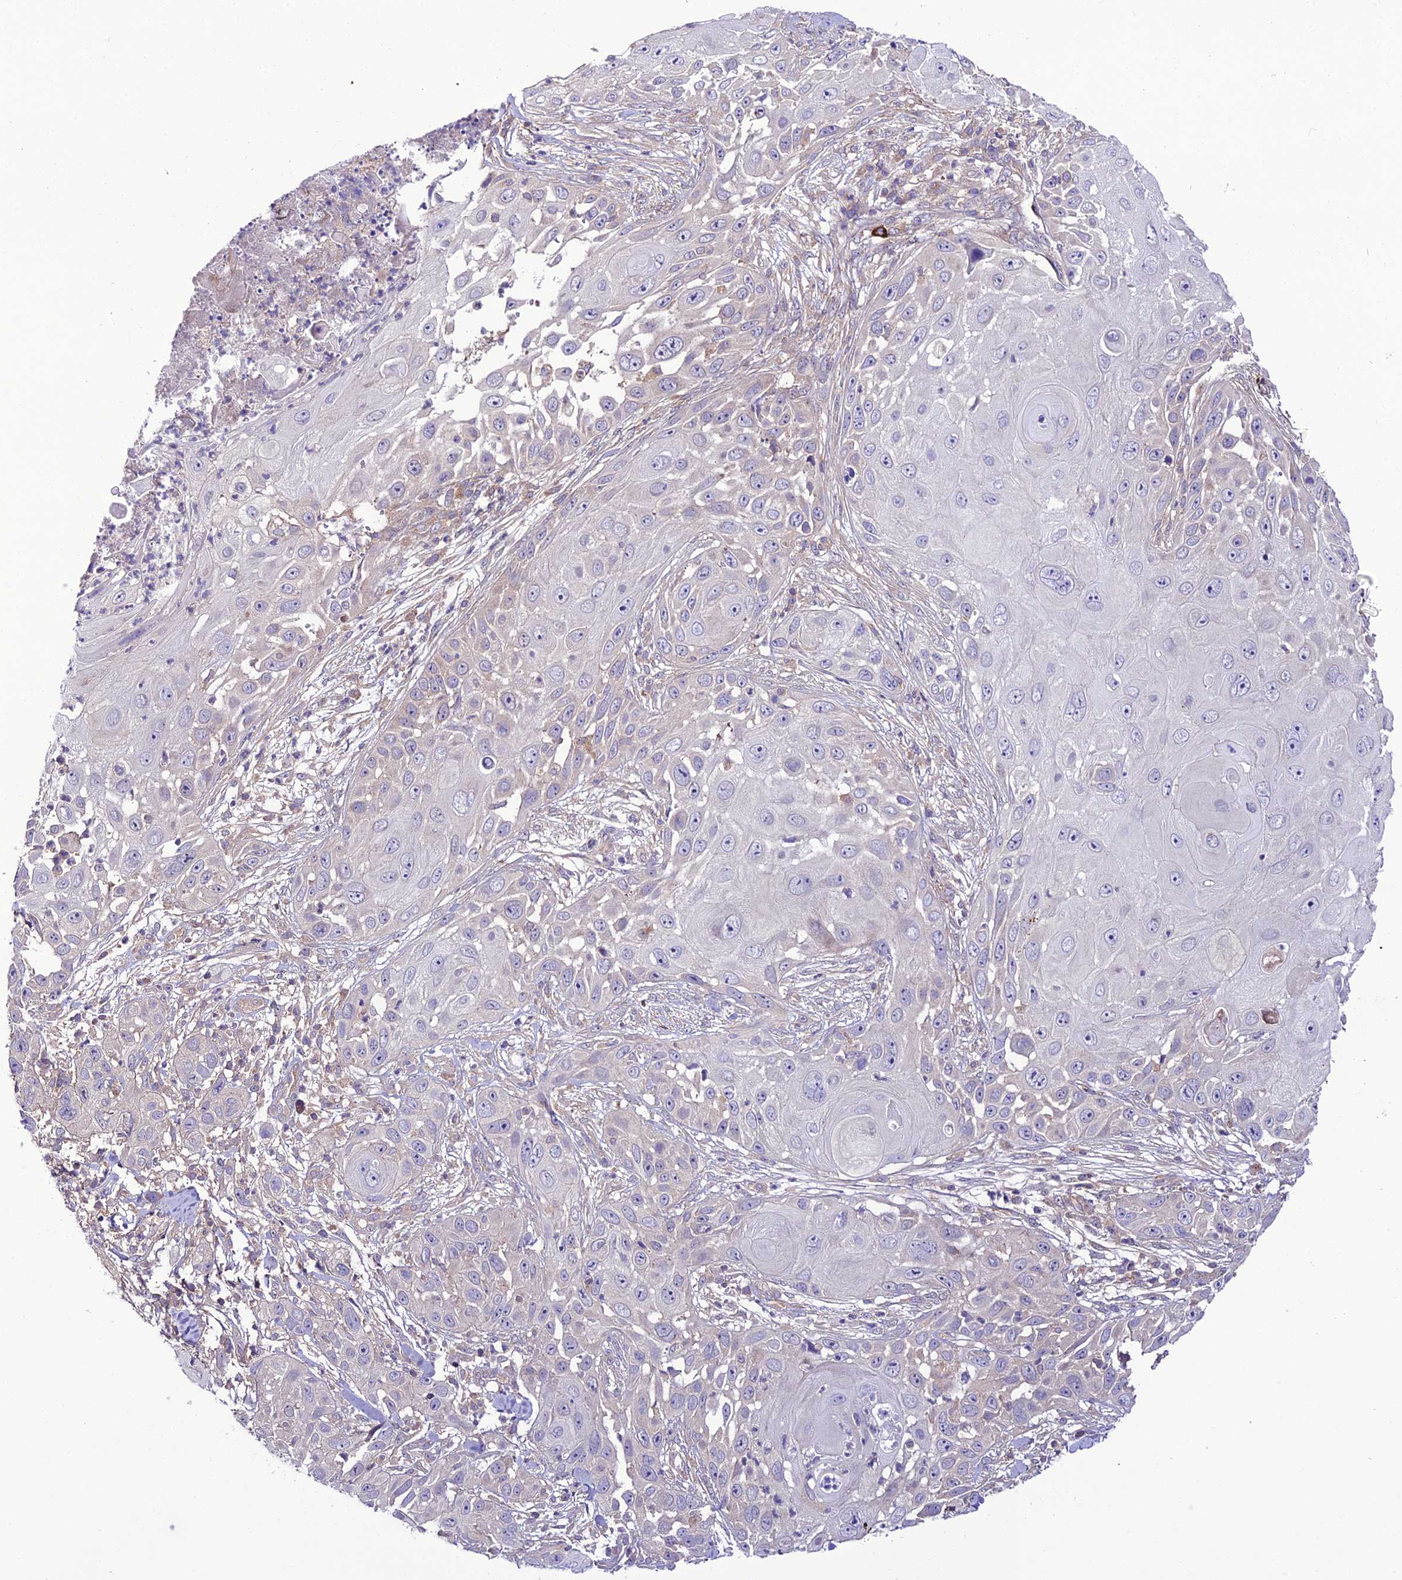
{"staining": {"intensity": "negative", "quantity": "none", "location": "none"}, "tissue": "skin cancer", "cell_type": "Tumor cells", "image_type": "cancer", "snomed": [{"axis": "morphology", "description": "Squamous cell carcinoma, NOS"}, {"axis": "topography", "description": "Skin"}], "caption": "Protein analysis of skin squamous cell carcinoma demonstrates no significant expression in tumor cells.", "gene": "PPIL3", "patient": {"sex": "female", "age": 44}}